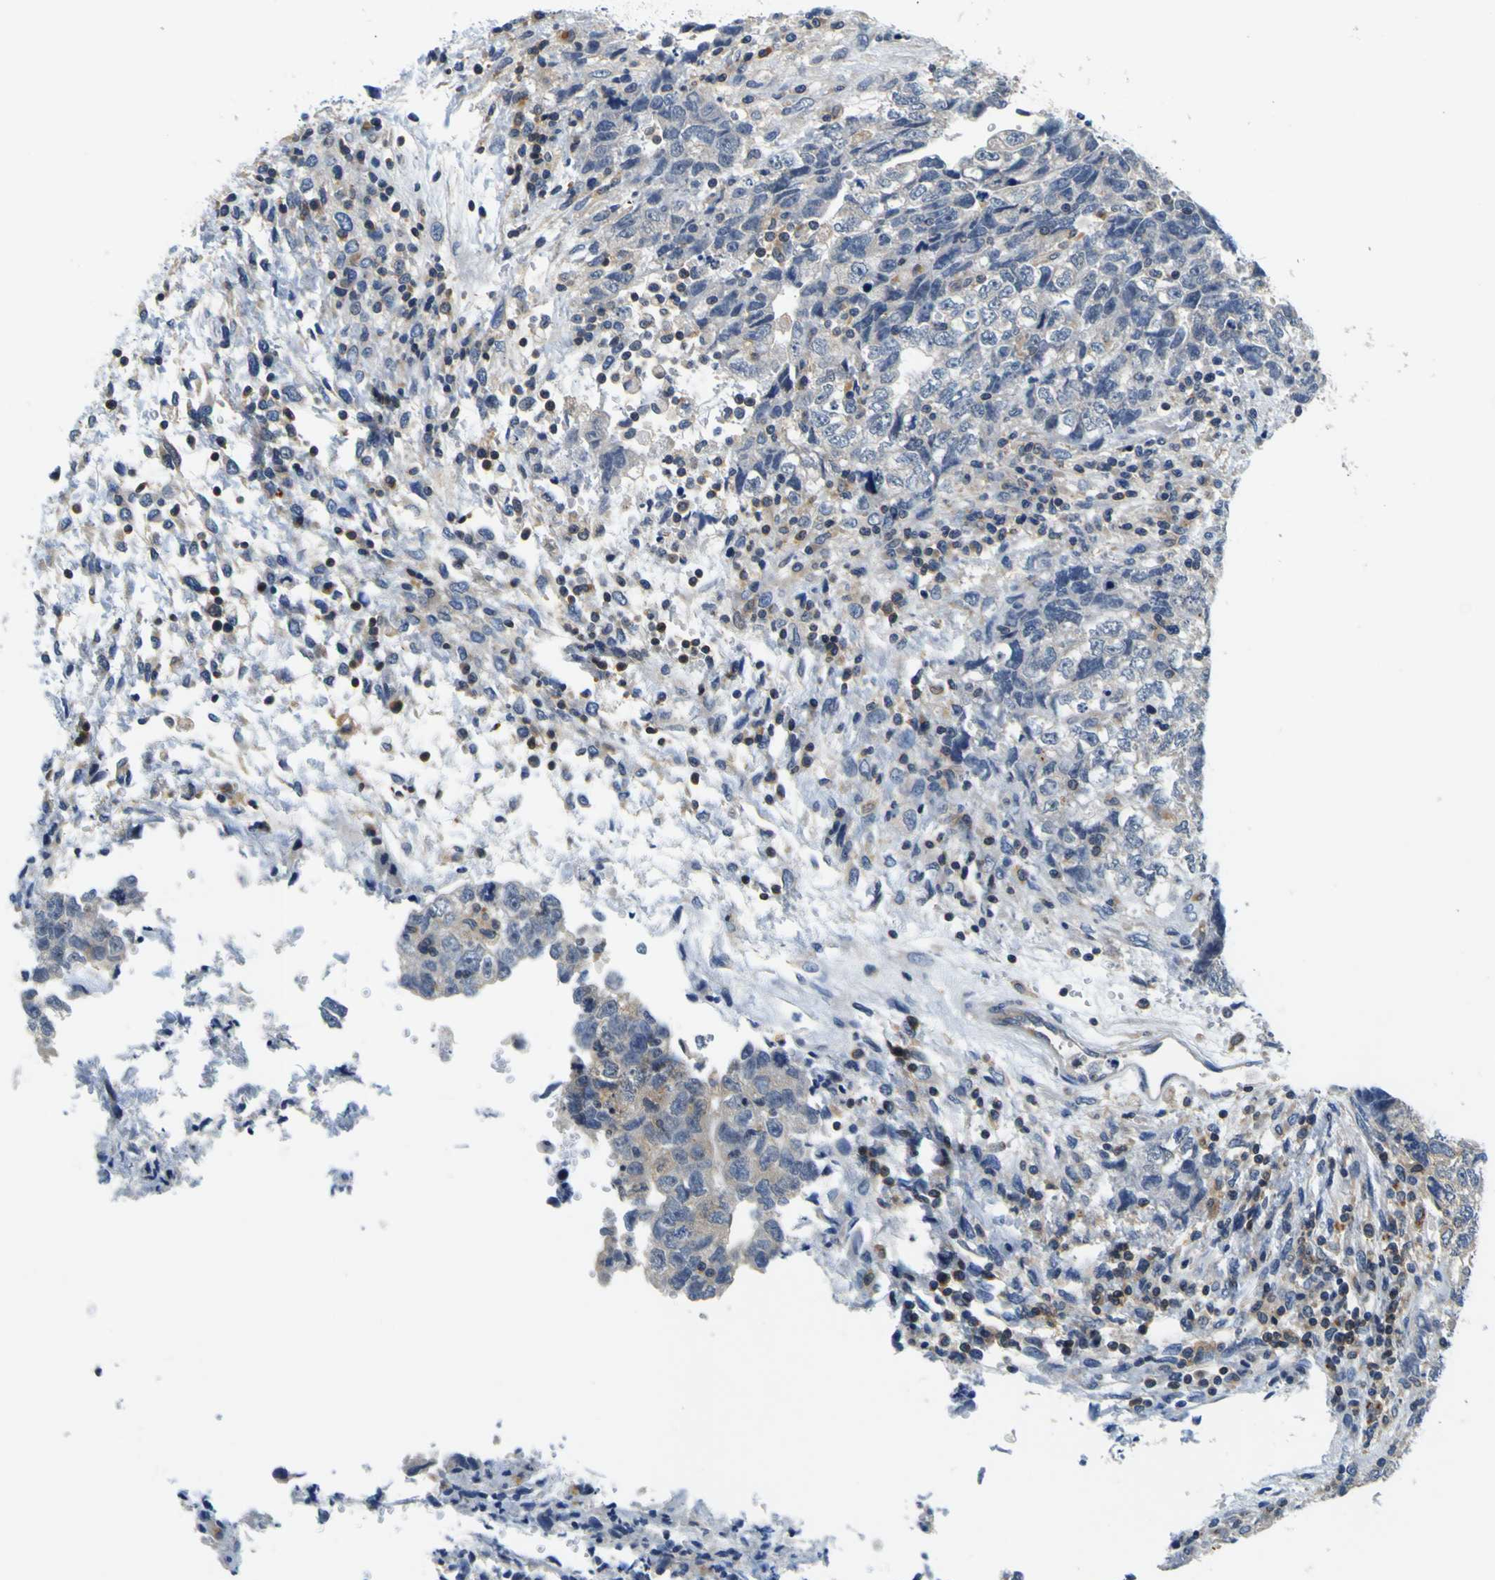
{"staining": {"intensity": "moderate", "quantity": "<25%", "location": "cytoplasmic/membranous"}, "tissue": "testis cancer", "cell_type": "Tumor cells", "image_type": "cancer", "snomed": [{"axis": "morphology", "description": "Carcinoma, Embryonal, NOS"}, {"axis": "topography", "description": "Testis"}], "caption": "Immunohistochemistry (IHC) histopathology image of testis cancer stained for a protein (brown), which reveals low levels of moderate cytoplasmic/membranous positivity in about <25% of tumor cells.", "gene": "TNIK", "patient": {"sex": "male", "age": 36}}